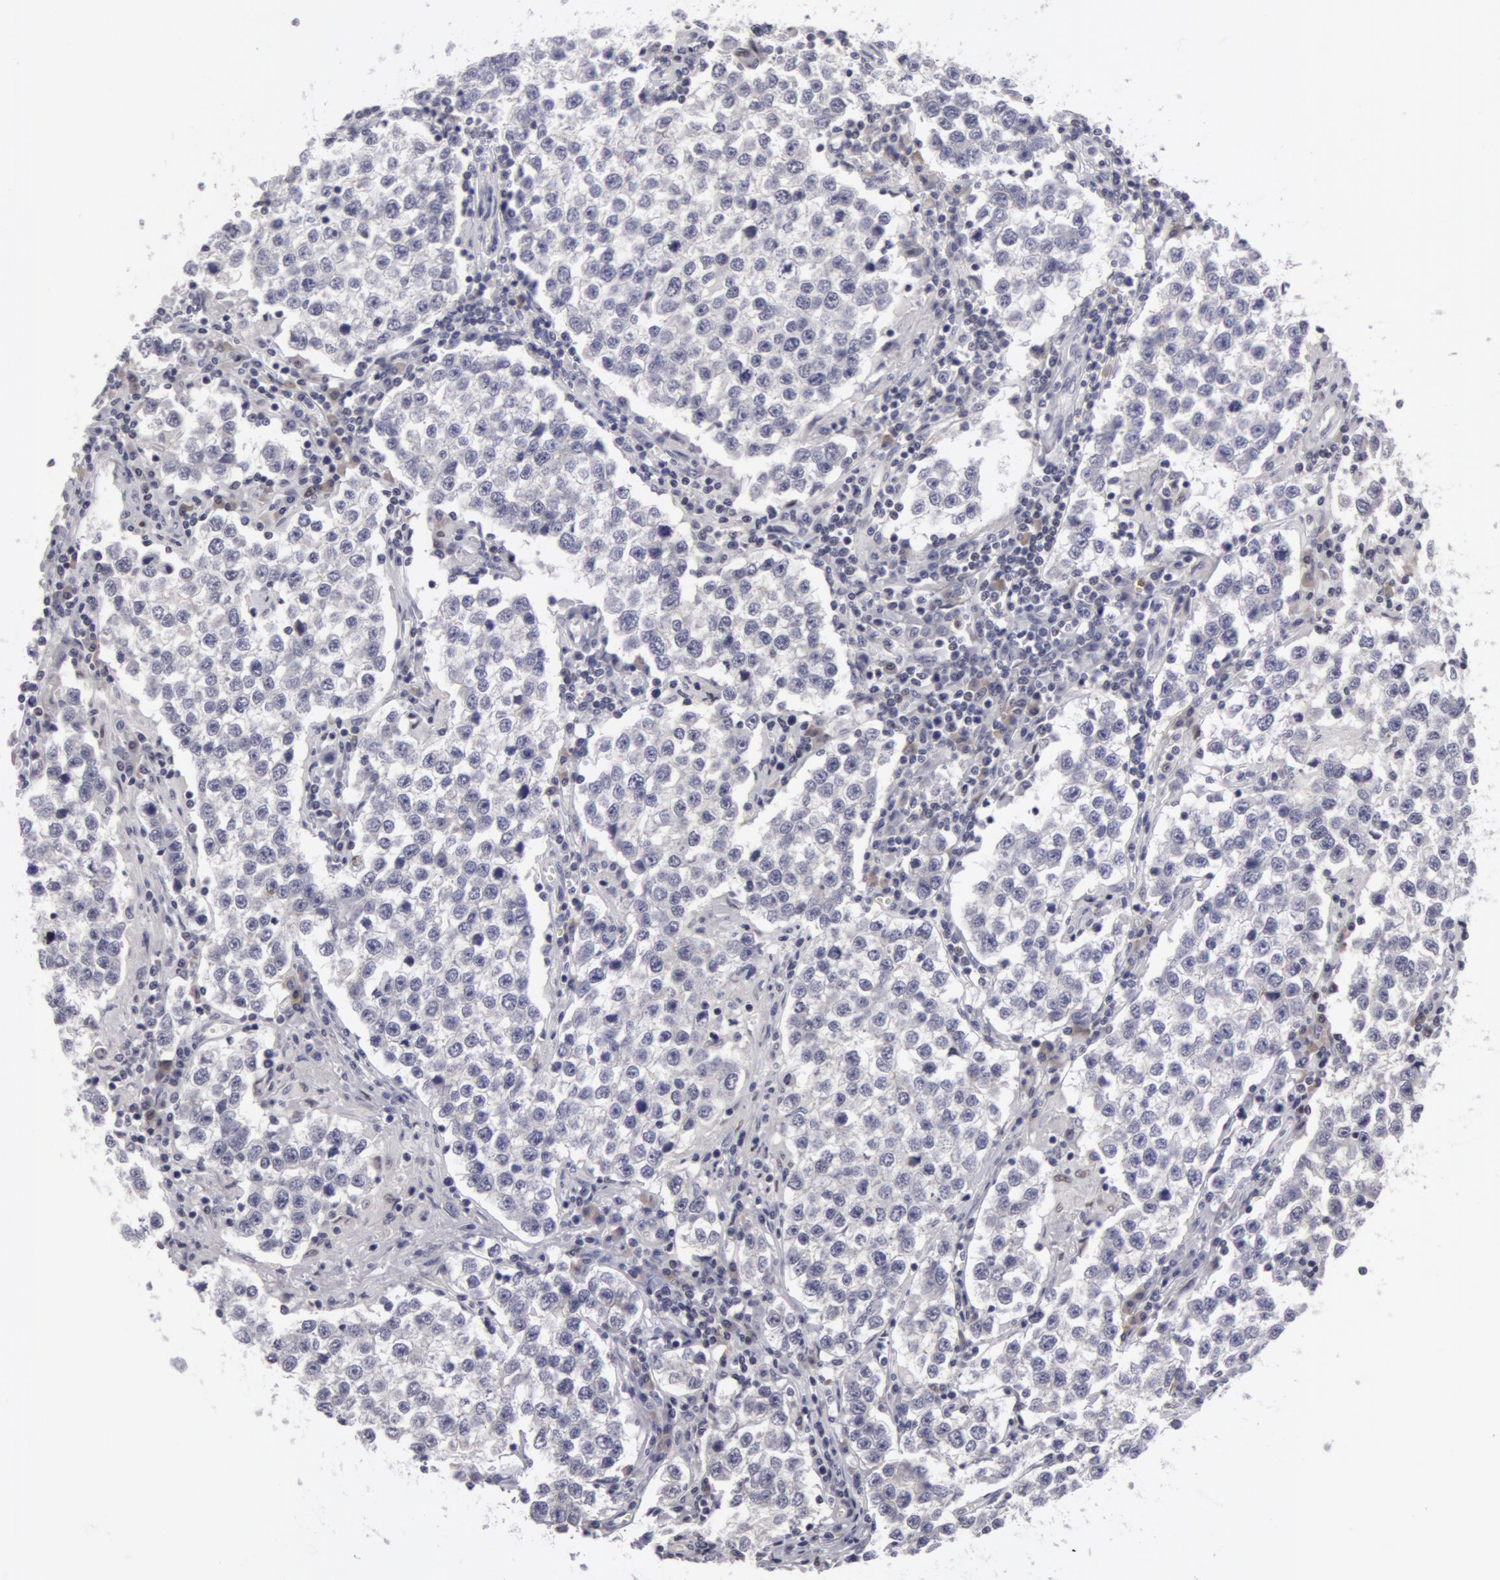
{"staining": {"intensity": "negative", "quantity": "none", "location": "none"}, "tissue": "testis cancer", "cell_type": "Tumor cells", "image_type": "cancer", "snomed": [{"axis": "morphology", "description": "Seminoma, NOS"}, {"axis": "topography", "description": "Testis"}], "caption": "Immunohistochemistry (IHC) histopathology image of human testis cancer (seminoma) stained for a protein (brown), which reveals no expression in tumor cells.", "gene": "NLGN4X", "patient": {"sex": "male", "age": 36}}